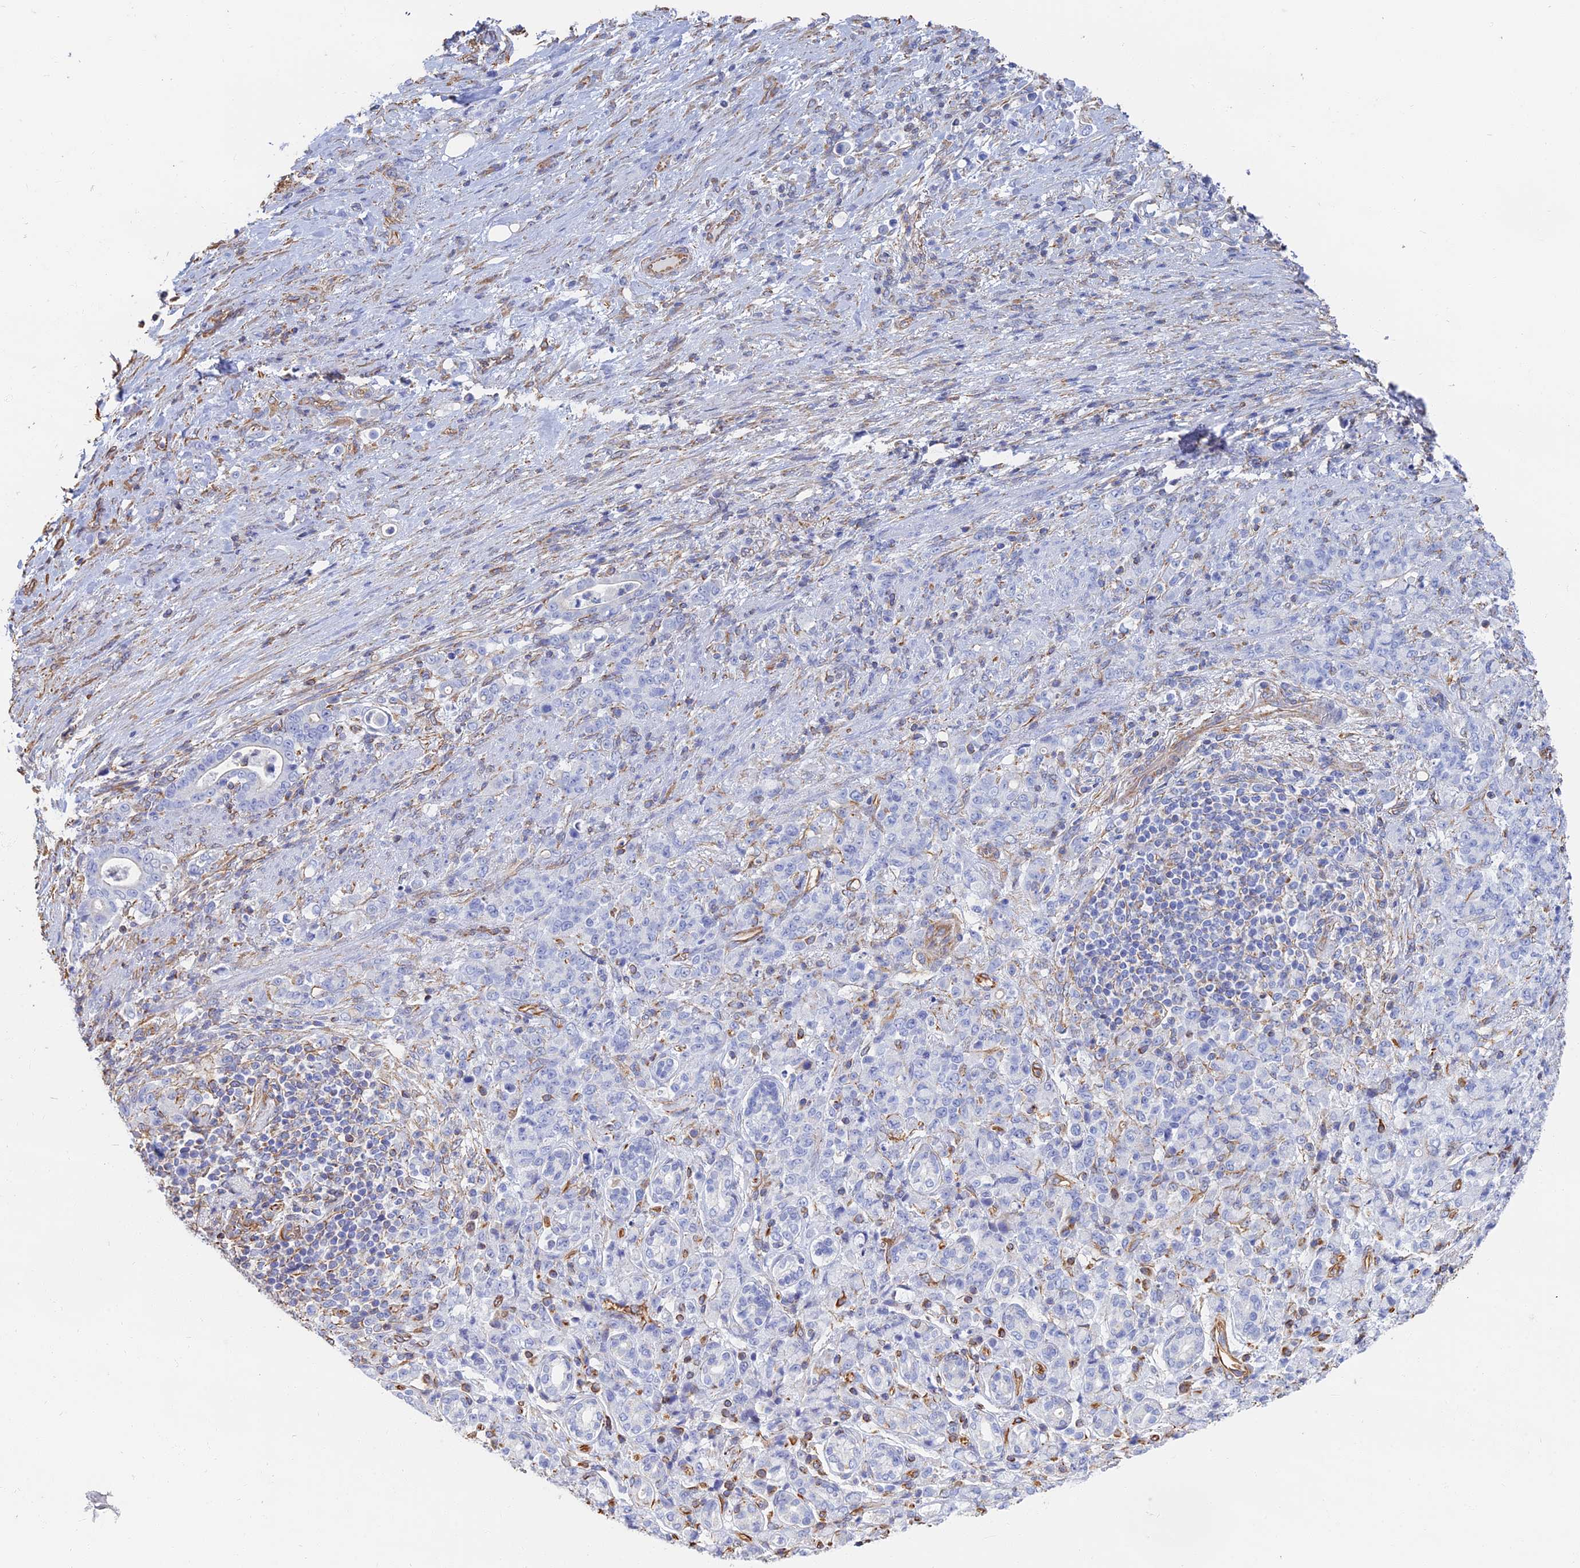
{"staining": {"intensity": "negative", "quantity": "none", "location": "none"}, "tissue": "stomach cancer", "cell_type": "Tumor cells", "image_type": "cancer", "snomed": [{"axis": "morphology", "description": "Adenocarcinoma, NOS"}, {"axis": "topography", "description": "Stomach"}], "caption": "The image reveals no staining of tumor cells in stomach adenocarcinoma. (DAB (3,3'-diaminobenzidine) IHC visualized using brightfield microscopy, high magnification).", "gene": "RMC1", "patient": {"sex": "female", "age": 79}}